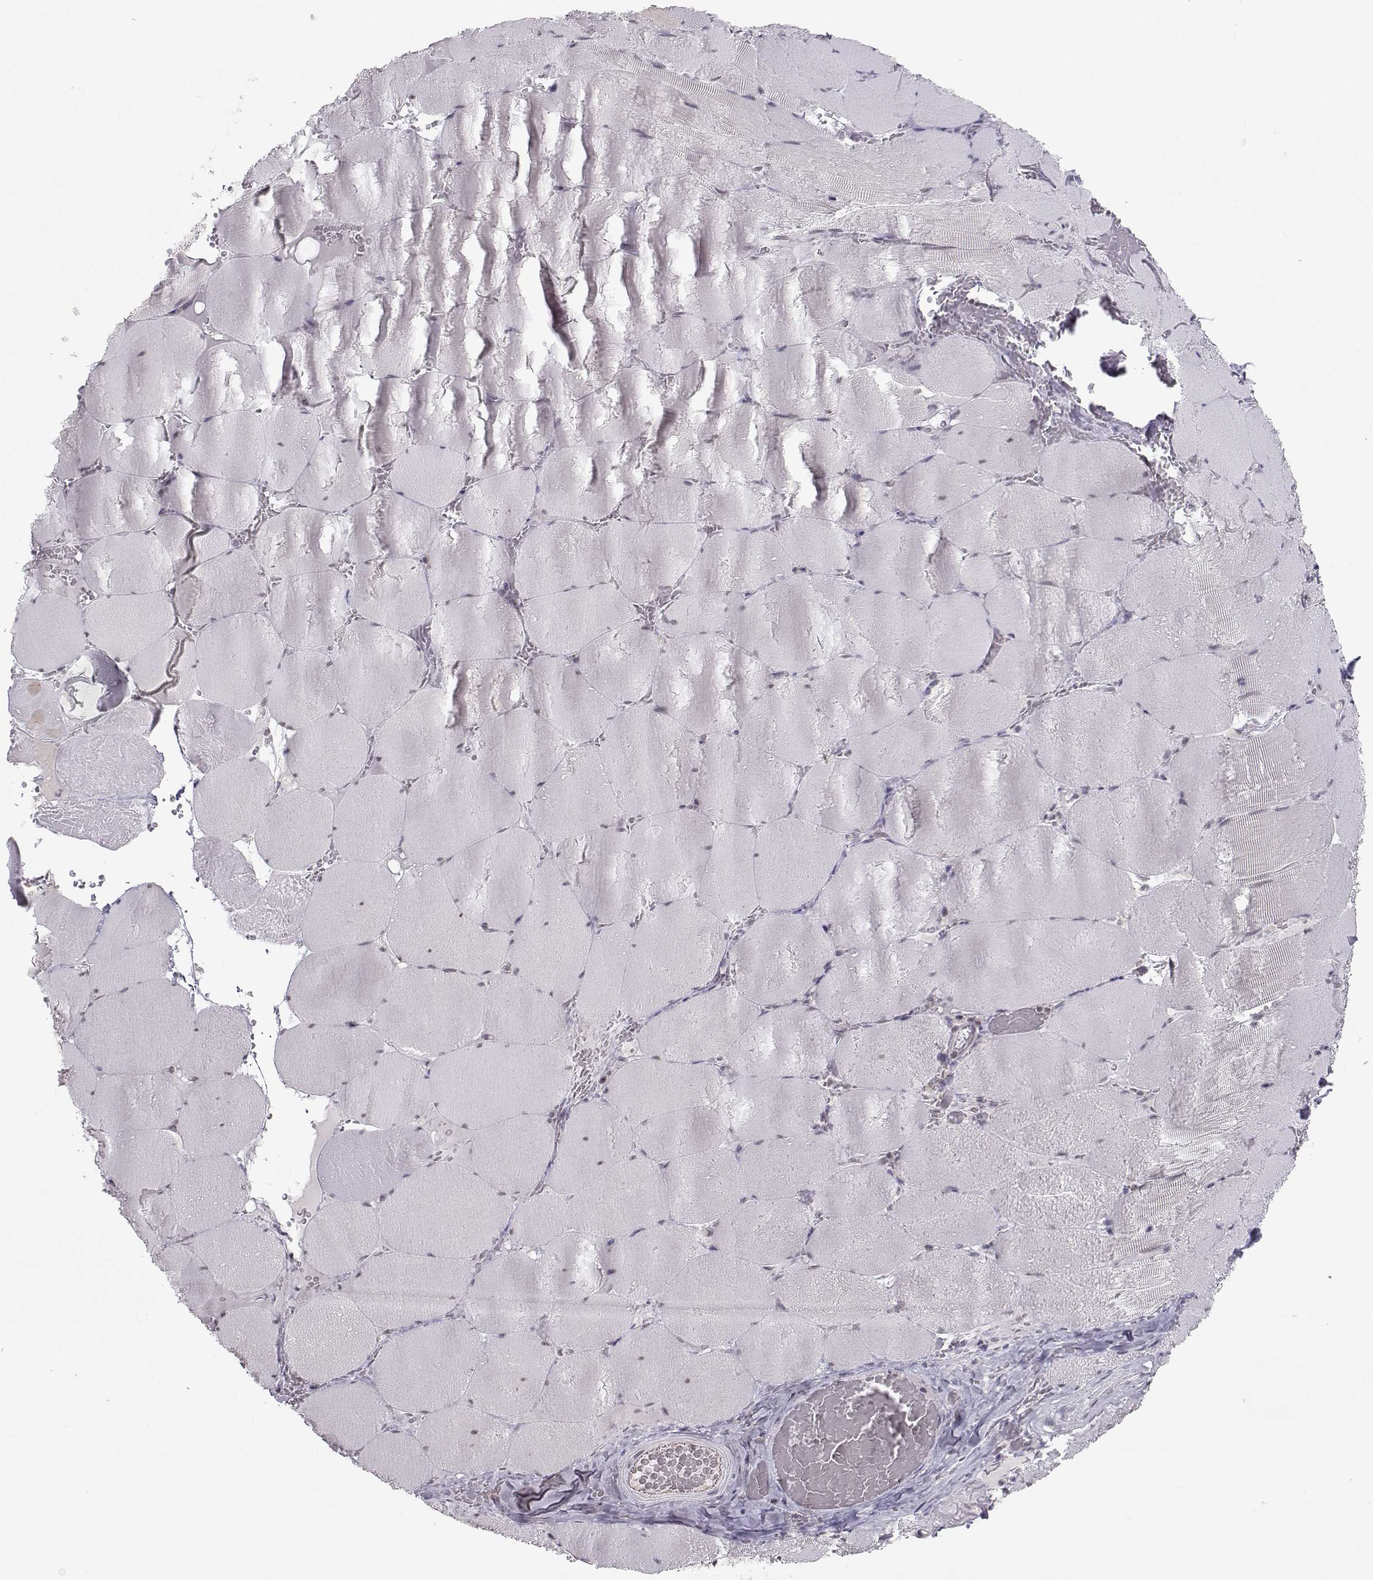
{"staining": {"intensity": "negative", "quantity": "none", "location": "none"}, "tissue": "skeletal muscle", "cell_type": "Myocytes", "image_type": "normal", "snomed": [{"axis": "morphology", "description": "Normal tissue, NOS"}, {"axis": "morphology", "description": "Malignant melanoma, Metastatic site"}, {"axis": "topography", "description": "Skeletal muscle"}], "caption": "The micrograph displays no staining of myocytes in benign skeletal muscle.", "gene": "KIF13B", "patient": {"sex": "male", "age": 50}}